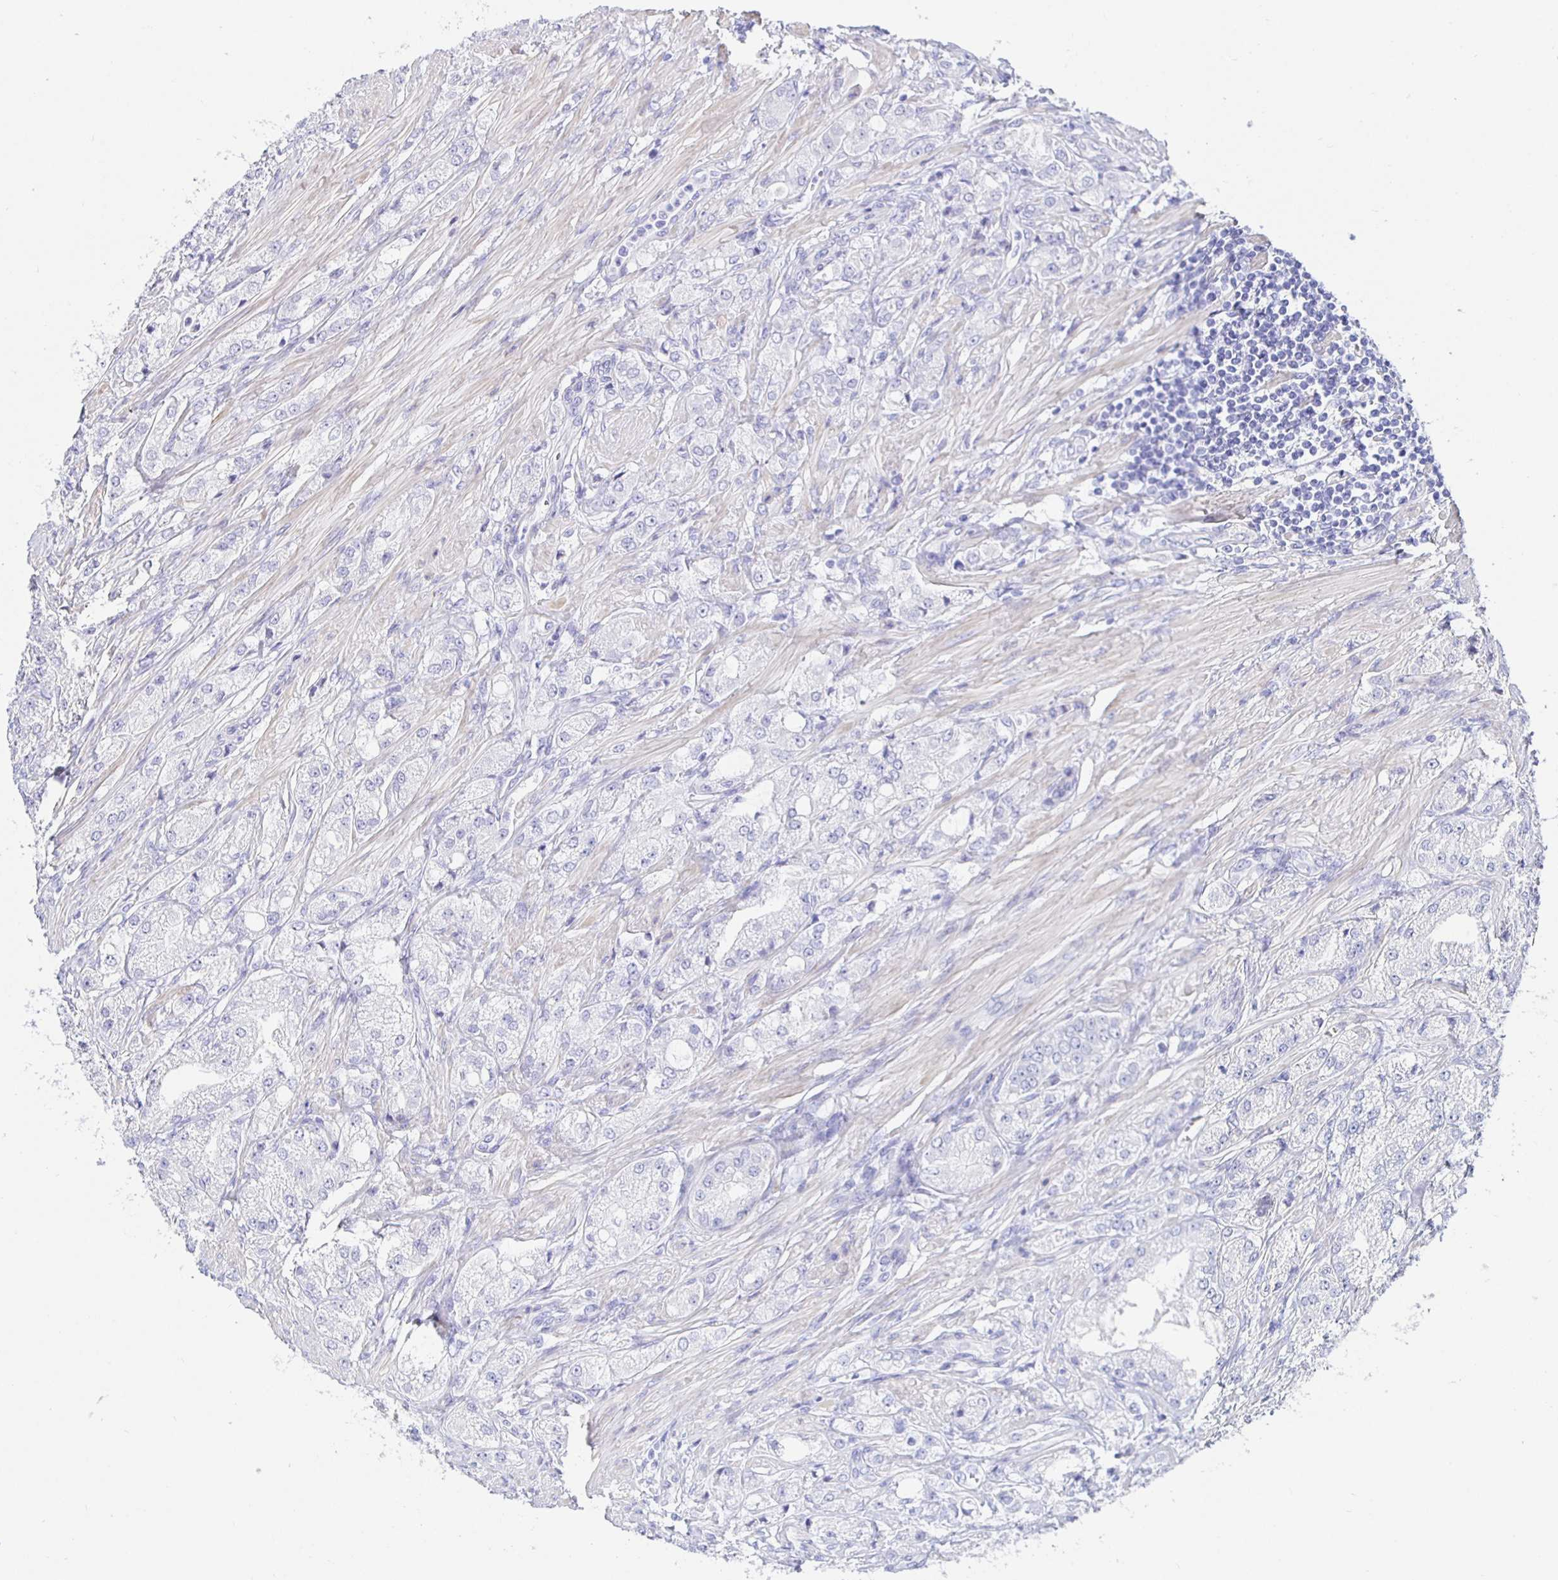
{"staining": {"intensity": "negative", "quantity": "none", "location": "none"}, "tissue": "prostate cancer", "cell_type": "Tumor cells", "image_type": "cancer", "snomed": [{"axis": "morphology", "description": "Adenocarcinoma, High grade"}, {"axis": "topography", "description": "Prostate"}], "caption": "An IHC image of prostate adenocarcinoma (high-grade) is shown. There is no staining in tumor cells of prostate adenocarcinoma (high-grade).", "gene": "HSPA4L", "patient": {"sex": "male", "age": 61}}